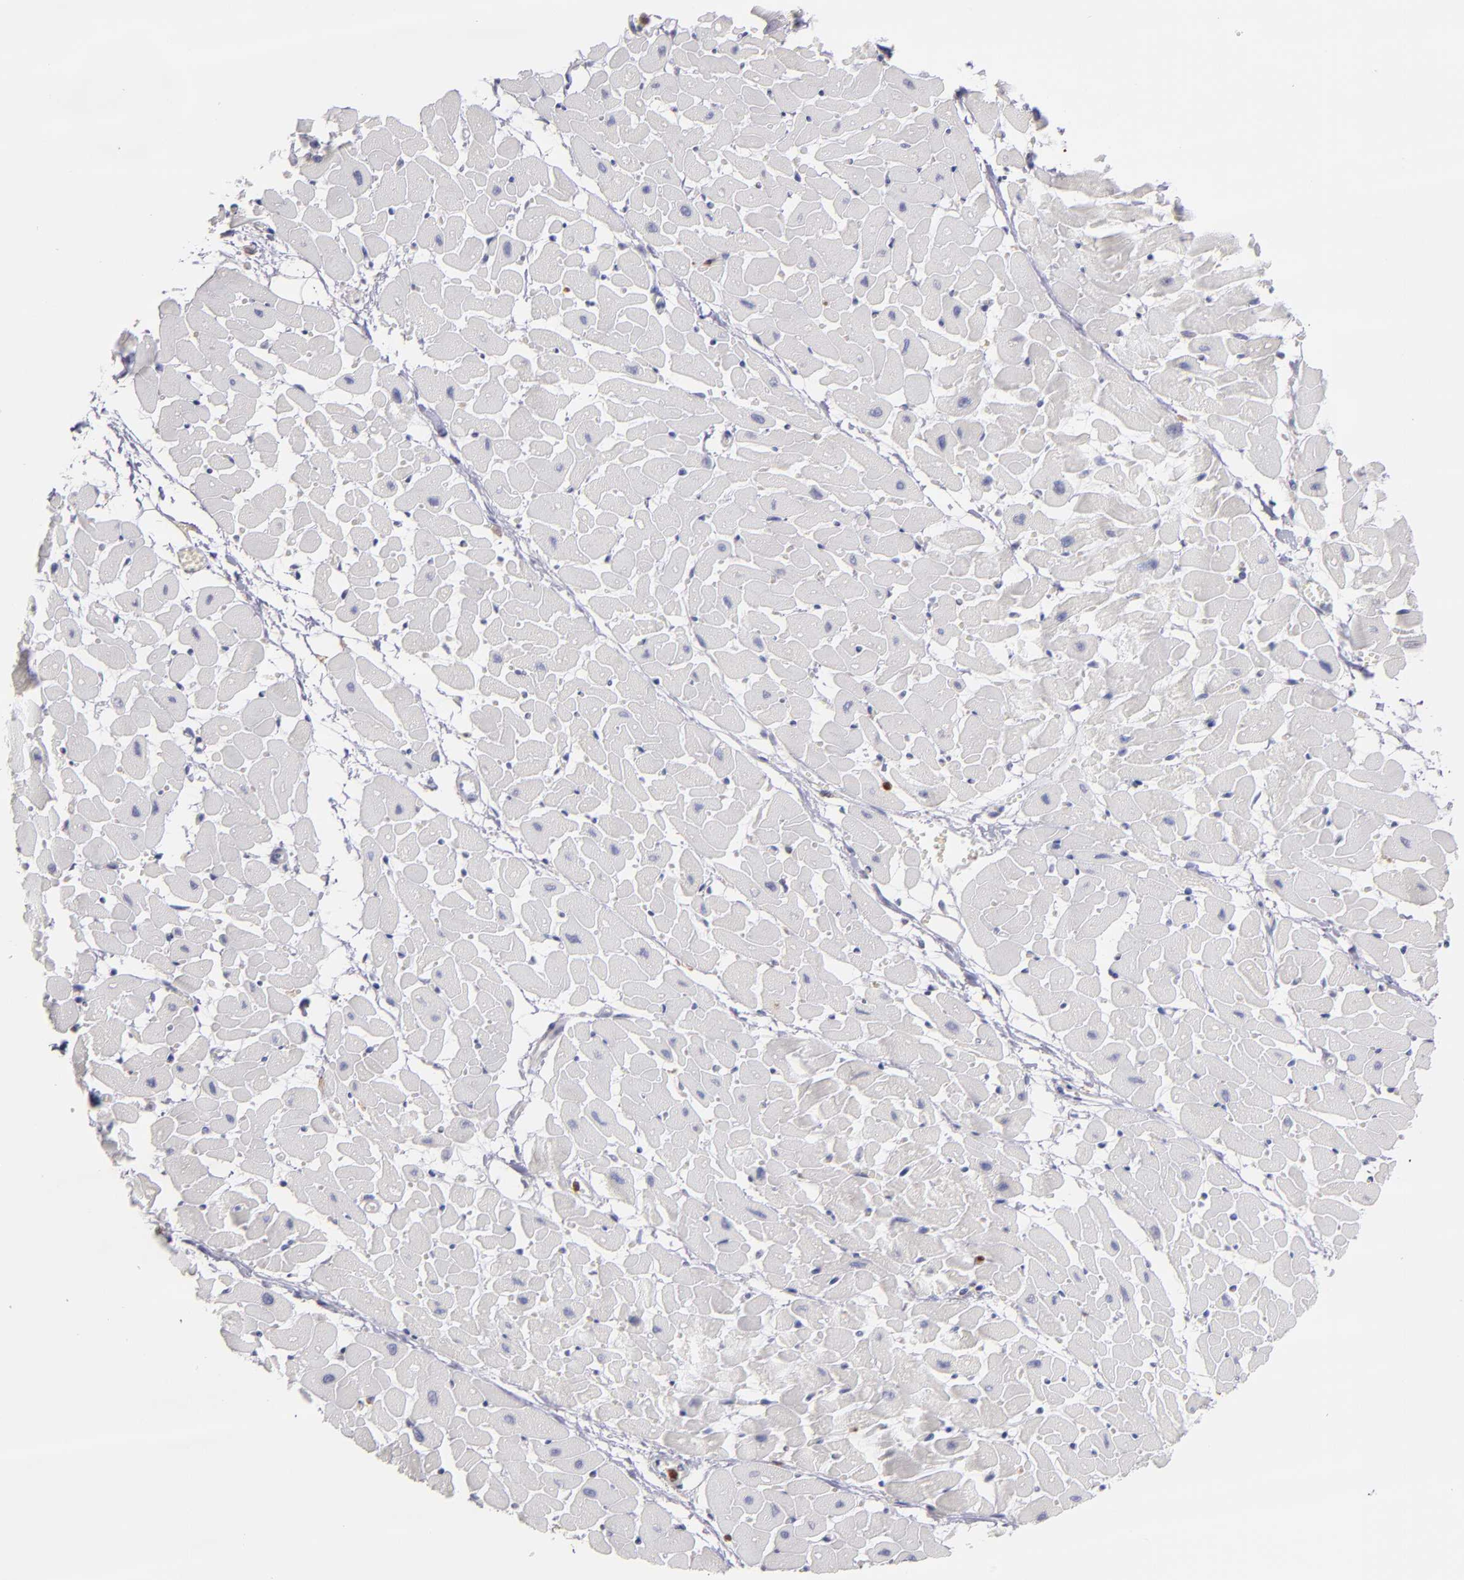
{"staining": {"intensity": "negative", "quantity": "none", "location": "none"}, "tissue": "heart muscle", "cell_type": "Cardiomyocytes", "image_type": "normal", "snomed": [{"axis": "morphology", "description": "Normal tissue, NOS"}, {"axis": "topography", "description": "Heart"}], "caption": "This is an IHC micrograph of normal heart muscle. There is no expression in cardiomyocytes.", "gene": "PRKCD", "patient": {"sex": "female", "age": 19}}